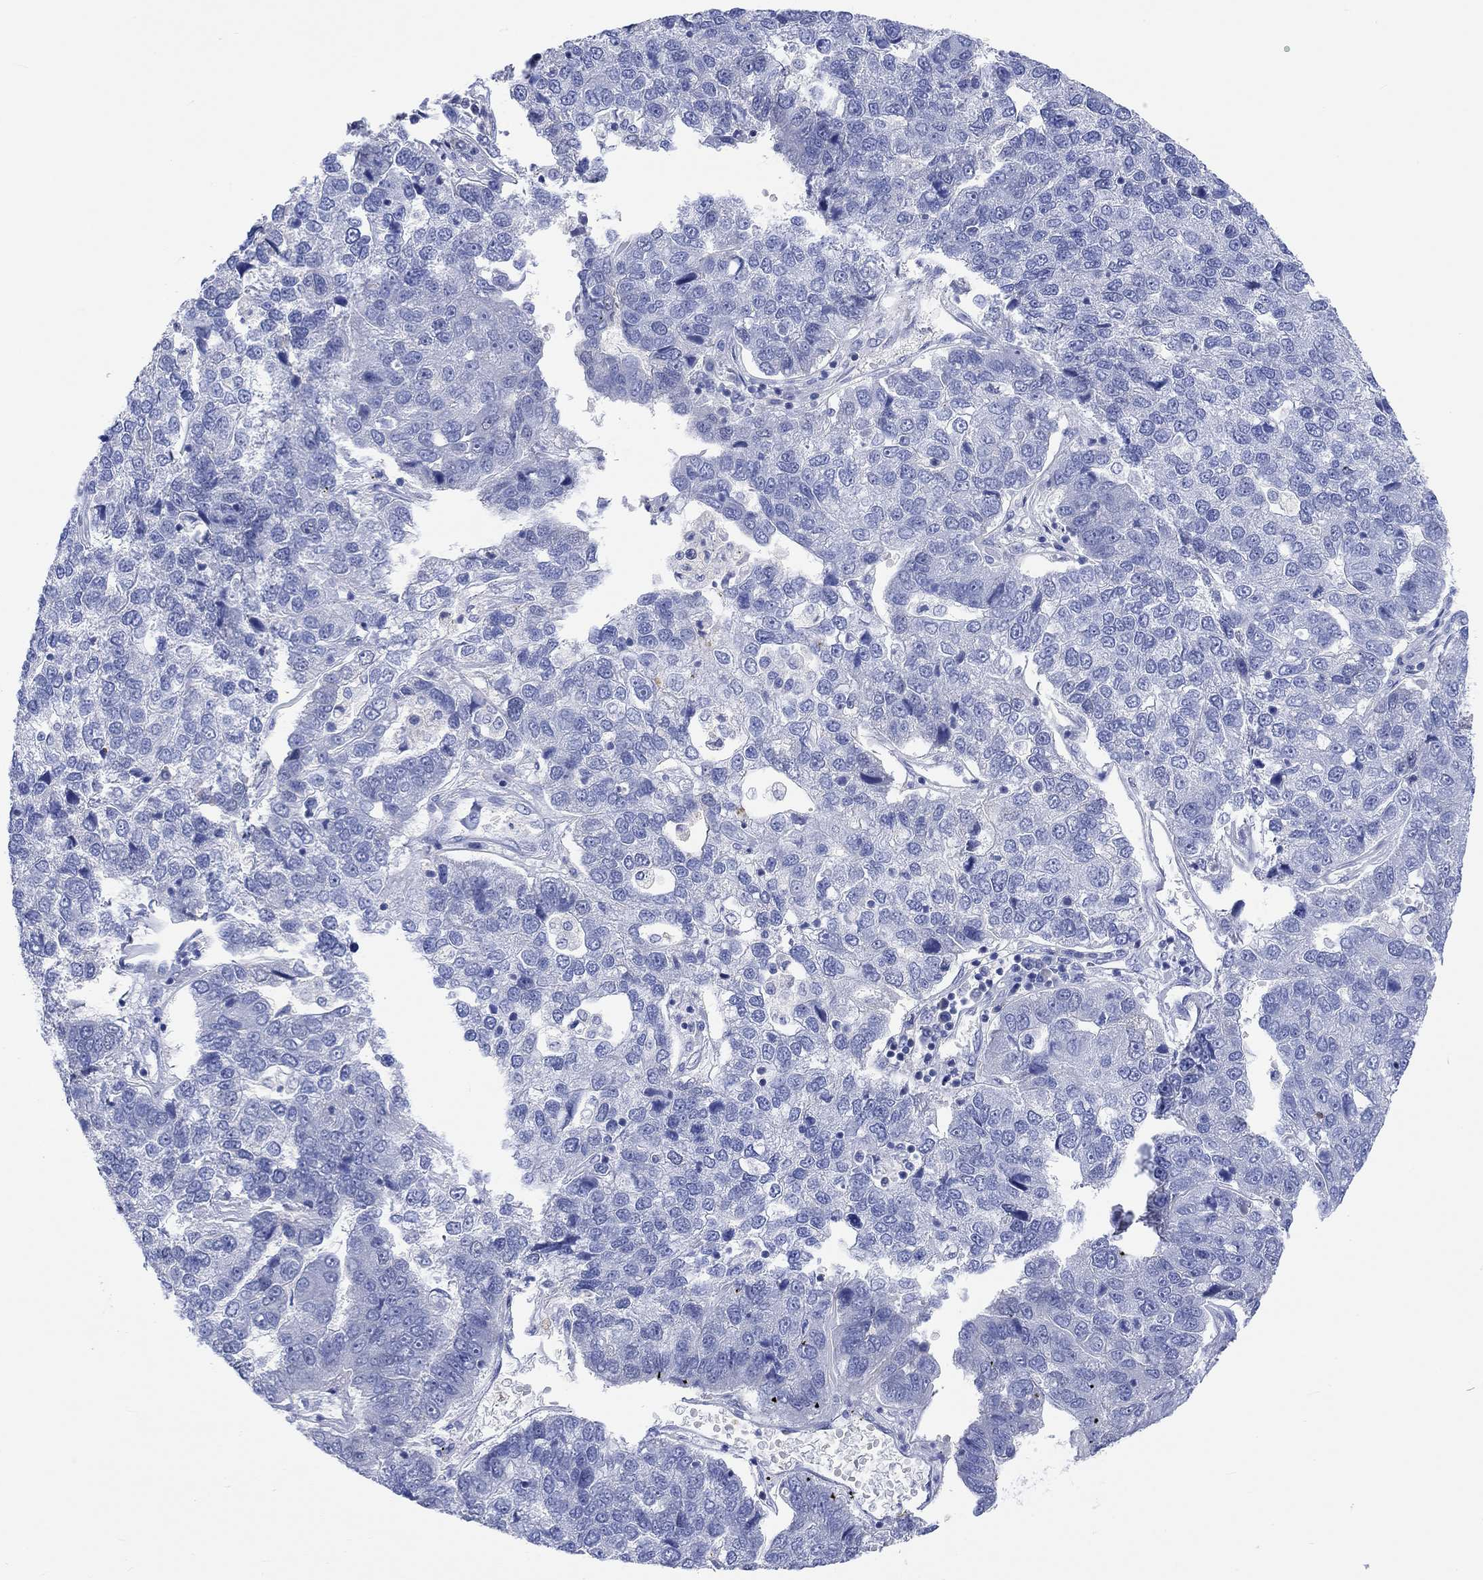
{"staining": {"intensity": "negative", "quantity": "none", "location": "none"}, "tissue": "pancreatic cancer", "cell_type": "Tumor cells", "image_type": "cancer", "snomed": [{"axis": "morphology", "description": "Adenocarcinoma, NOS"}, {"axis": "topography", "description": "Pancreas"}], "caption": "Immunohistochemistry (IHC) image of adenocarcinoma (pancreatic) stained for a protein (brown), which reveals no staining in tumor cells.", "gene": "GCM1", "patient": {"sex": "female", "age": 61}}